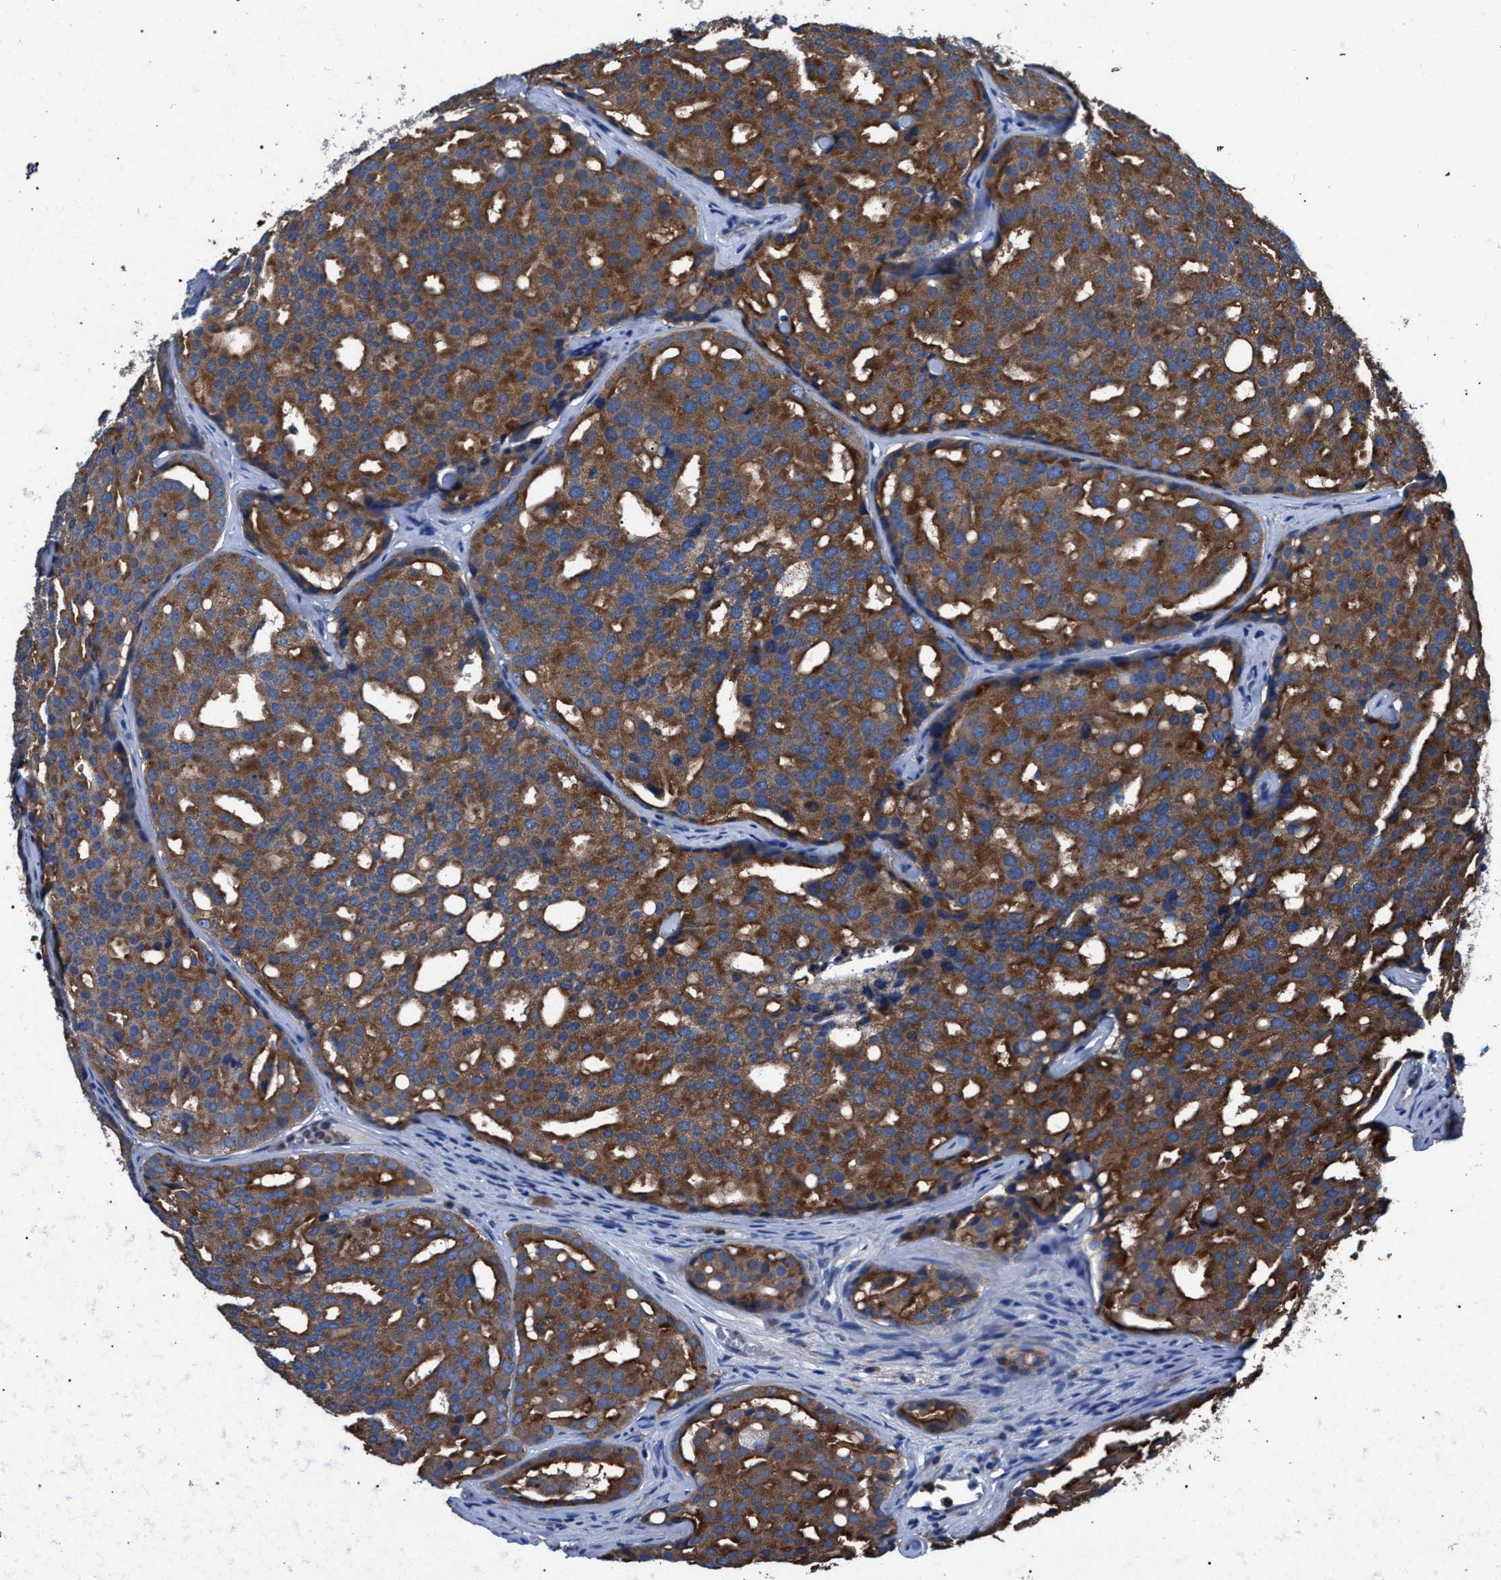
{"staining": {"intensity": "moderate", "quantity": ">75%", "location": "cytoplasmic/membranous"}, "tissue": "prostate cancer", "cell_type": "Tumor cells", "image_type": "cancer", "snomed": [{"axis": "morphology", "description": "Adenocarcinoma, High grade"}, {"axis": "topography", "description": "Prostate"}], "caption": "Protein staining by IHC shows moderate cytoplasmic/membranous staining in approximately >75% of tumor cells in high-grade adenocarcinoma (prostate).", "gene": "ATP6V0A1", "patient": {"sex": "male", "age": 64}}